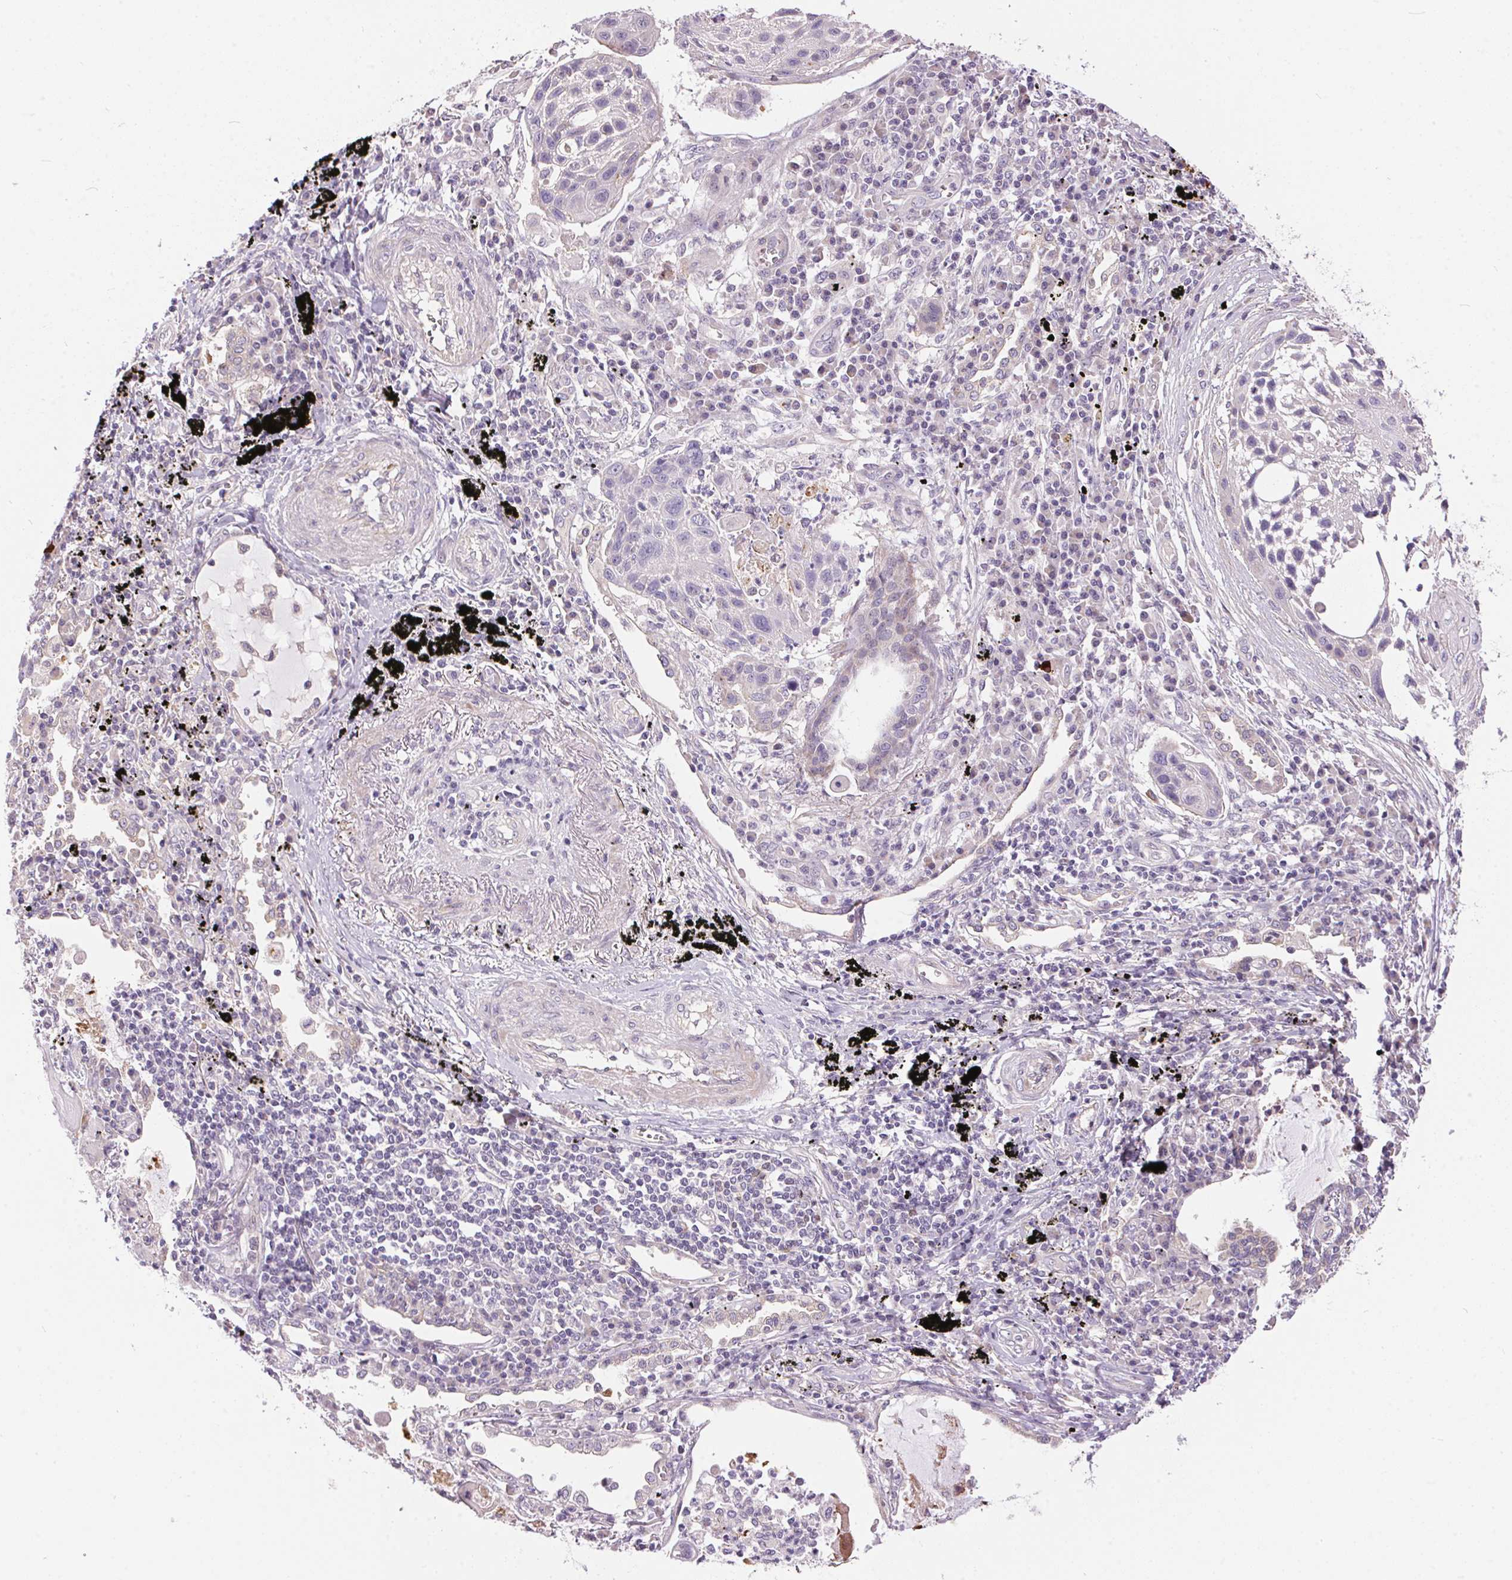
{"staining": {"intensity": "negative", "quantity": "none", "location": "none"}, "tissue": "lung cancer", "cell_type": "Tumor cells", "image_type": "cancer", "snomed": [{"axis": "morphology", "description": "Squamous cell carcinoma, NOS"}, {"axis": "topography", "description": "Lung"}], "caption": "Immunohistochemical staining of human lung cancer exhibits no significant staining in tumor cells.", "gene": "UNC13B", "patient": {"sex": "male", "age": 78}}